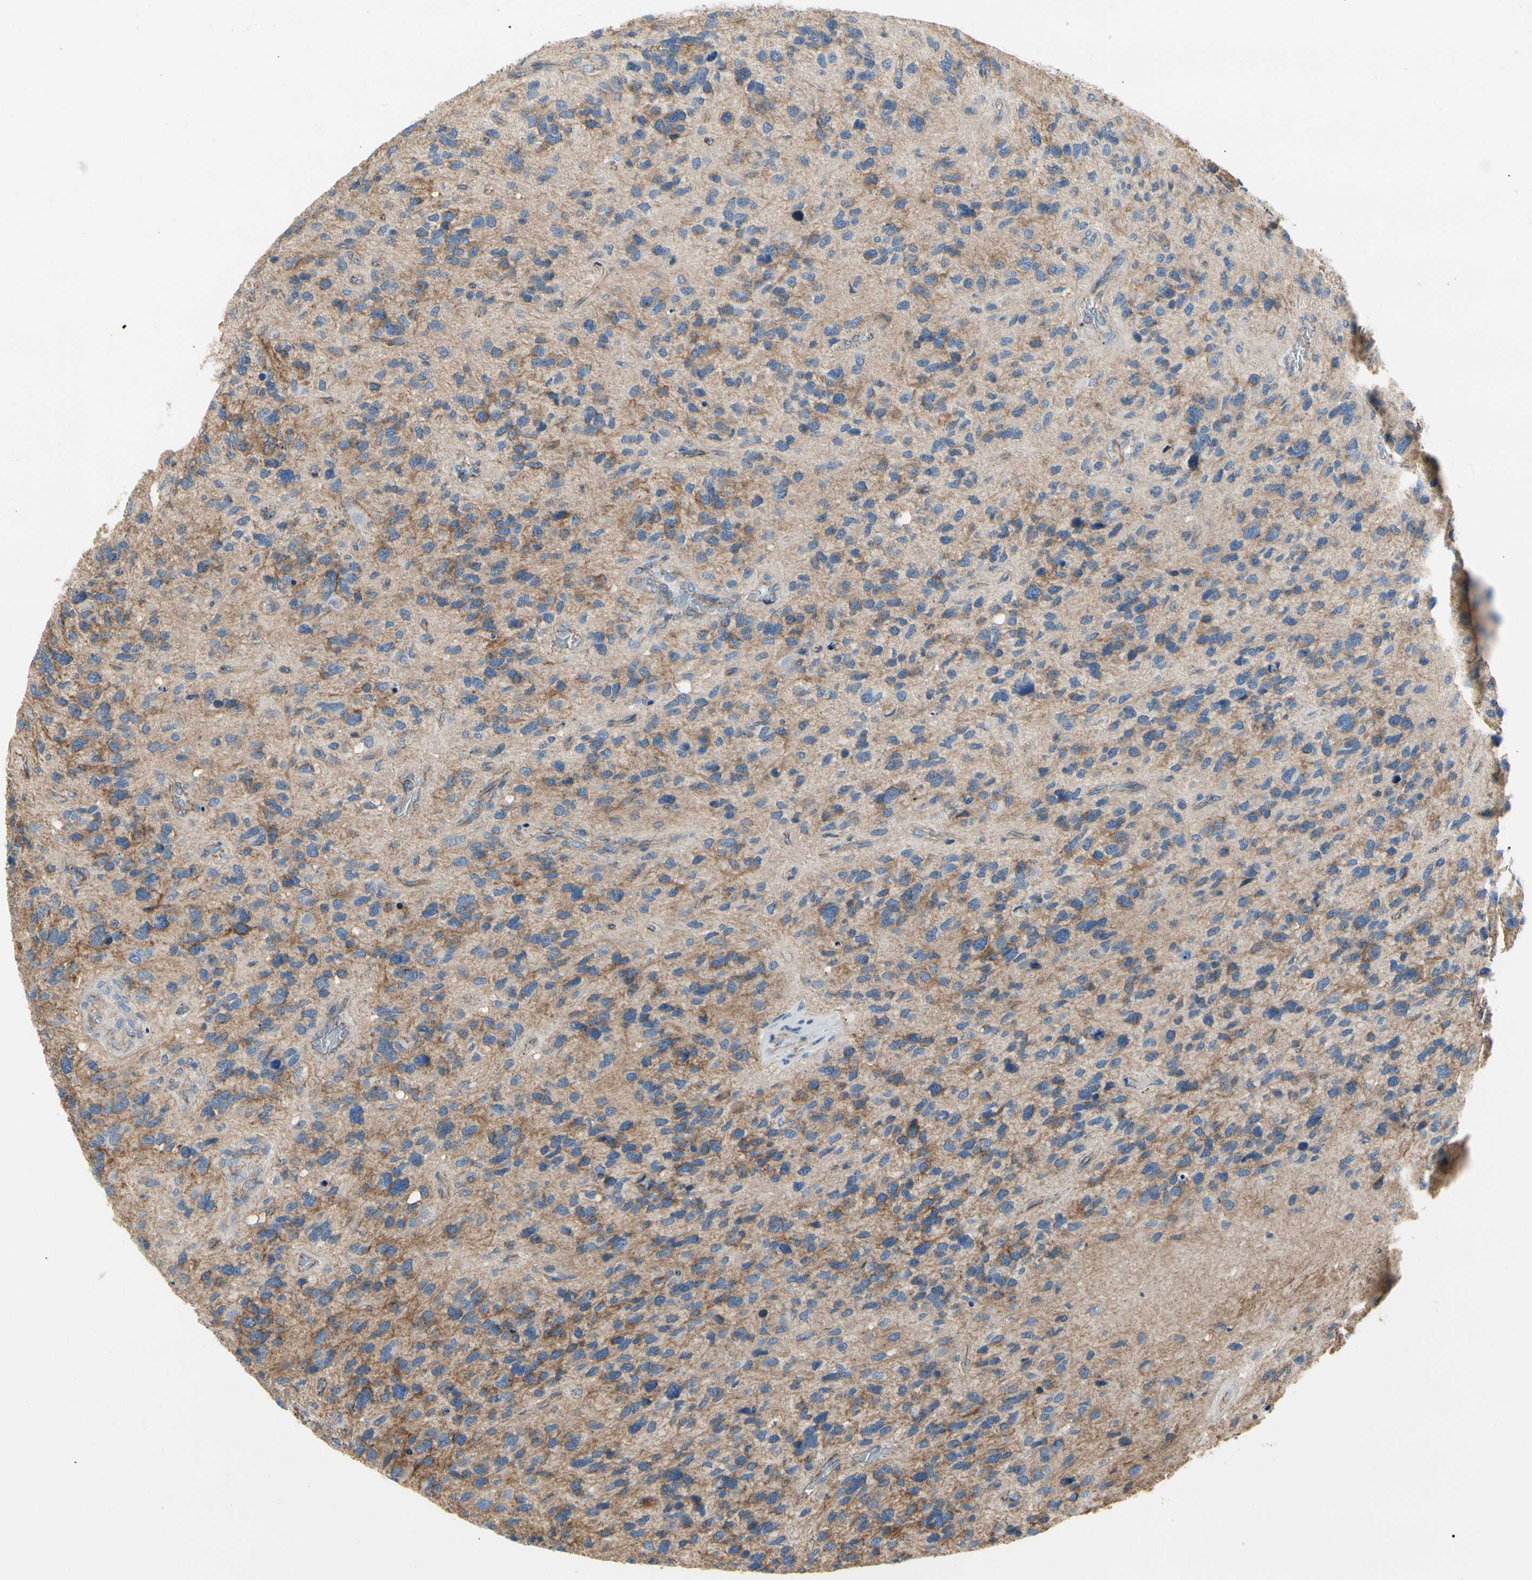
{"staining": {"intensity": "moderate", "quantity": "25%-75%", "location": "cytoplasmic/membranous"}, "tissue": "glioma", "cell_type": "Tumor cells", "image_type": "cancer", "snomed": [{"axis": "morphology", "description": "Glioma, malignant, High grade"}, {"axis": "topography", "description": "Brain"}], "caption": "Immunohistochemical staining of human malignant high-grade glioma demonstrates medium levels of moderate cytoplasmic/membranous expression in approximately 25%-75% of tumor cells.", "gene": "LGR6", "patient": {"sex": "female", "age": 58}}